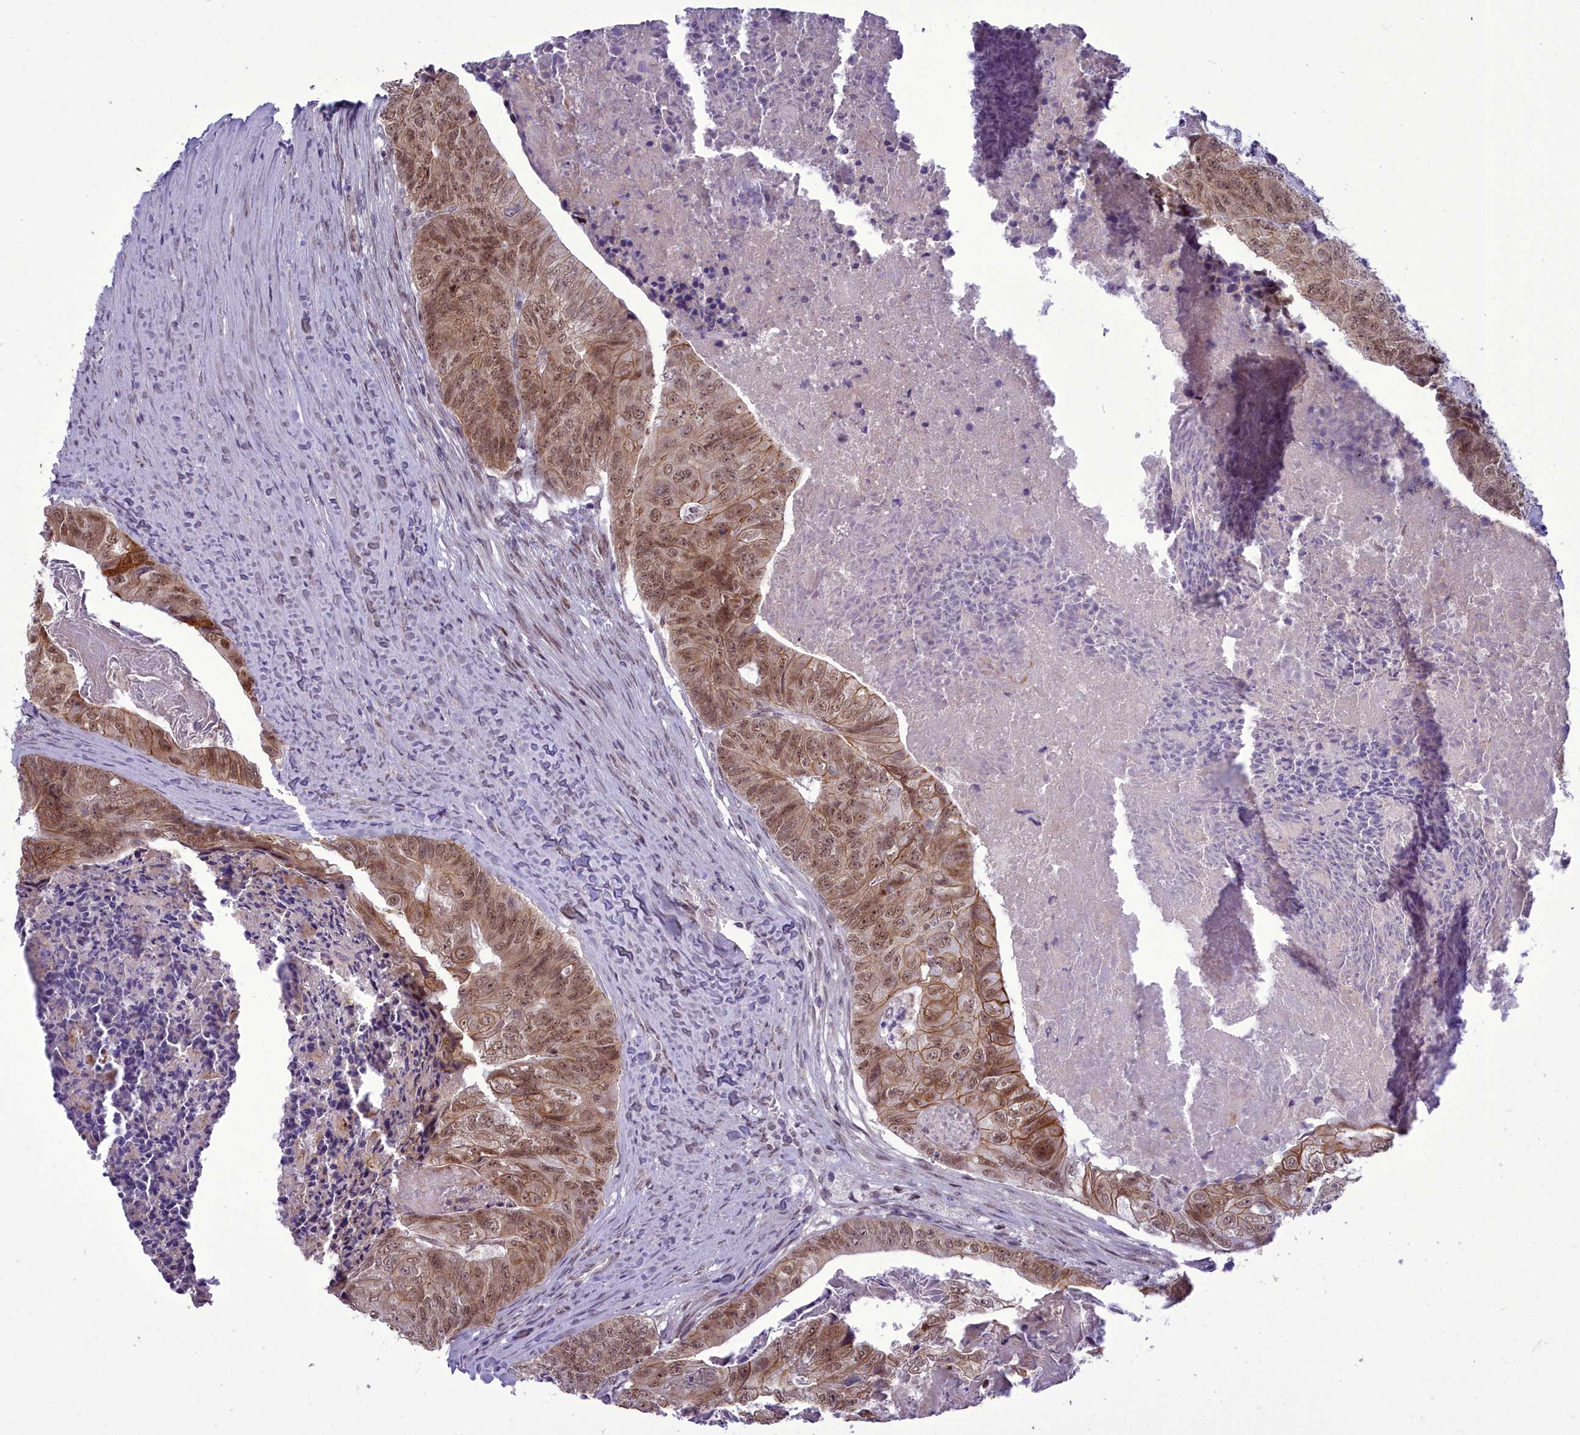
{"staining": {"intensity": "moderate", "quantity": ">75%", "location": "cytoplasmic/membranous,nuclear"}, "tissue": "colorectal cancer", "cell_type": "Tumor cells", "image_type": "cancer", "snomed": [{"axis": "morphology", "description": "Adenocarcinoma, NOS"}, {"axis": "topography", "description": "Colon"}], "caption": "Brown immunohistochemical staining in colorectal adenocarcinoma shows moderate cytoplasmic/membranous and nuclear staining in about >75% of tumor cells. Using DAB (3,3'-diaminobenzidine) (brown) and hematoxylin (blue) stains, captured at high magnification using brightfield microscopy.", "gene": "CEACAM19", "patient": {"sex": "female", "age": 67}}